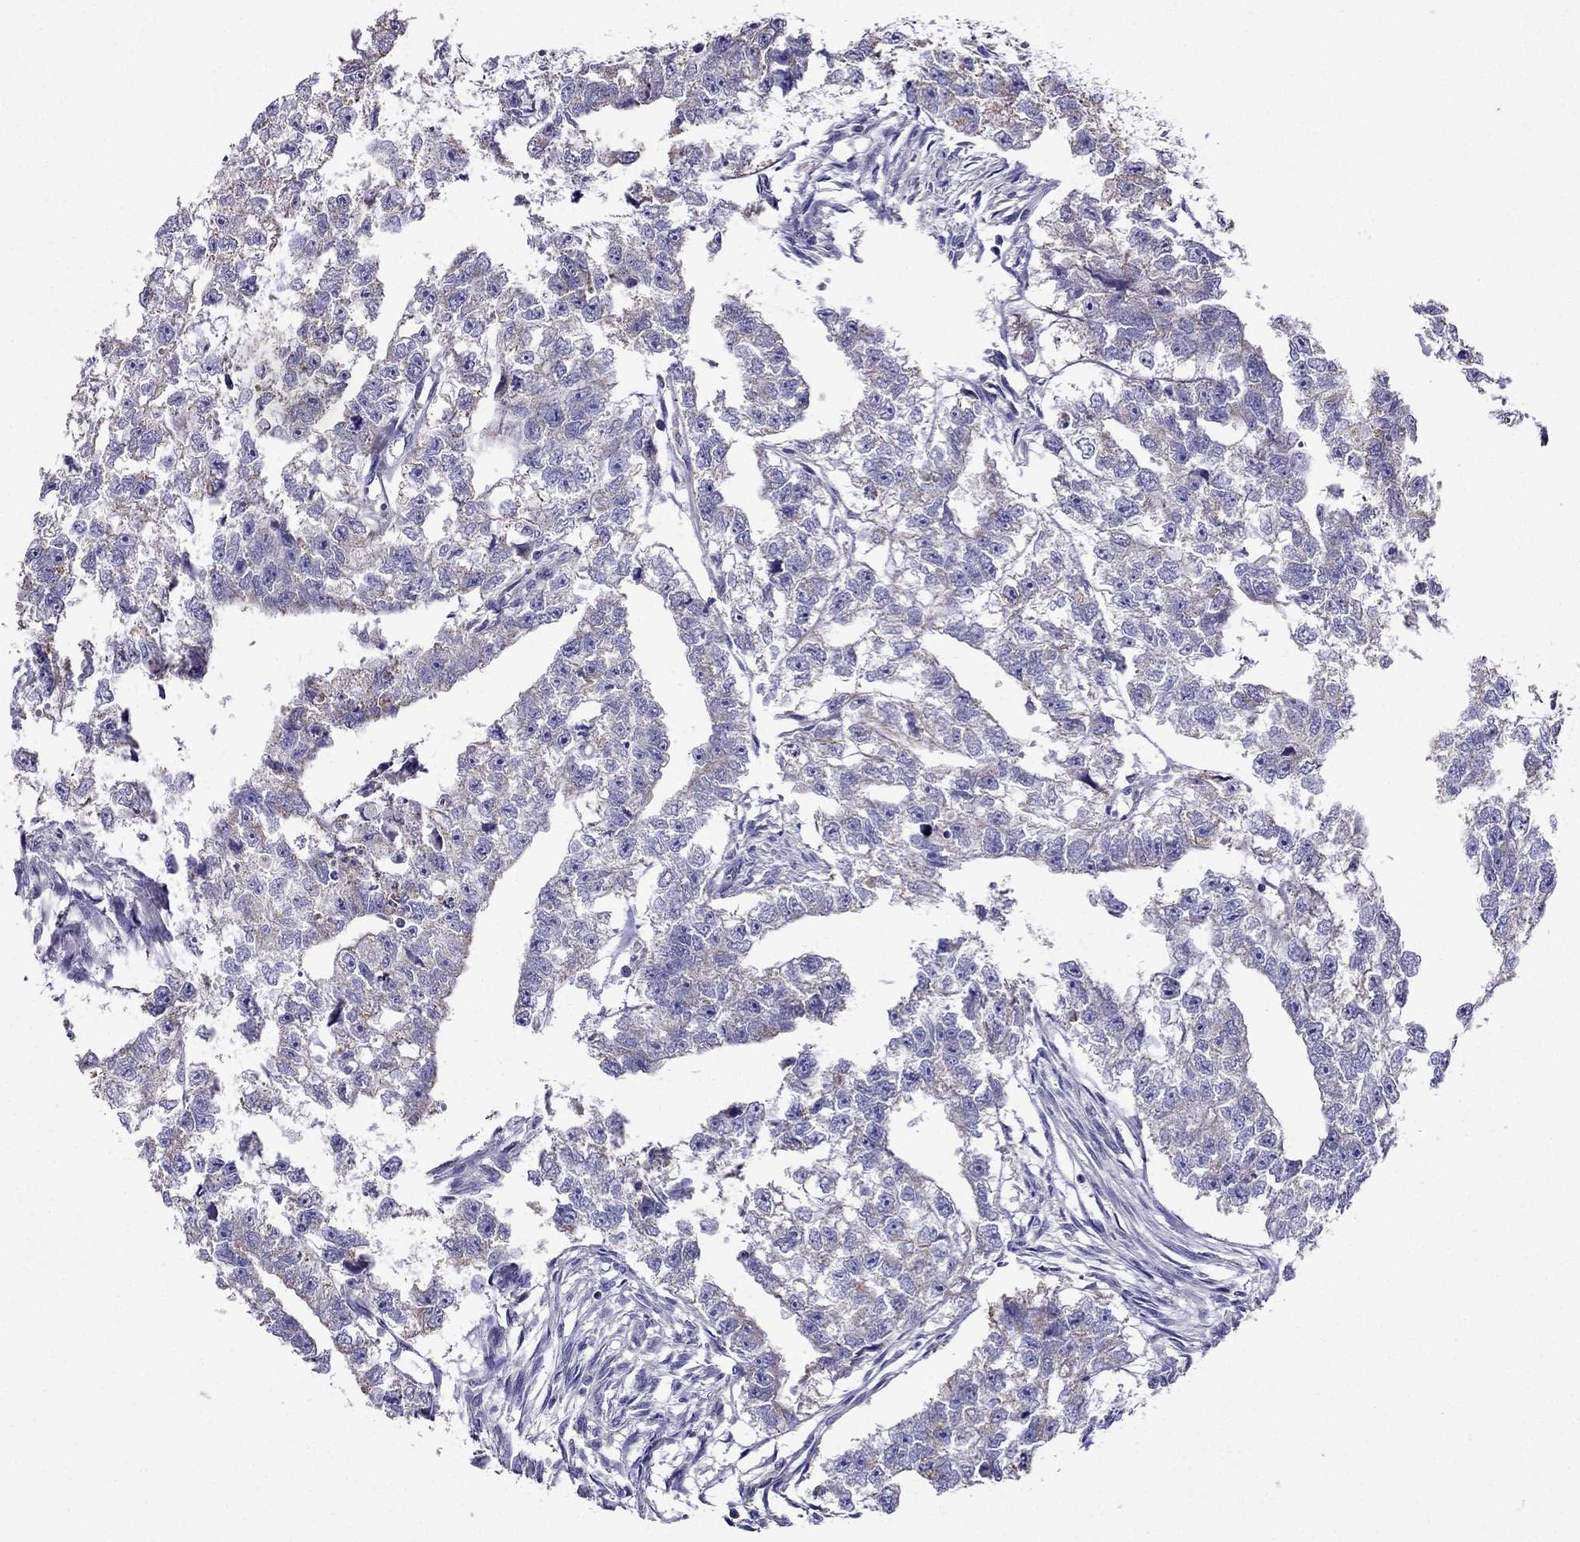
{"staining": {"intensity": "negative", "quantity": "none", "location": "none"}, "tissue": "testis cancer", "cell_type": "Tumor cells", "image_type": "cancer", "snomed": [{"axis": "morphology", "description": "Carcinoma, Embryonal, NOS"}, {"axis": "morphology", "description": "Teratoma, malignant, NOS"}, {"axis": "topography", "description": "Testis"}], "caption": "A high-resolution micrograph shows IHC staining of malignant teratoma (testis), which reveals no significant positivity in tumor cells.", "gene": "DSC1", "patient": {"sex": "male", "age": 44}}